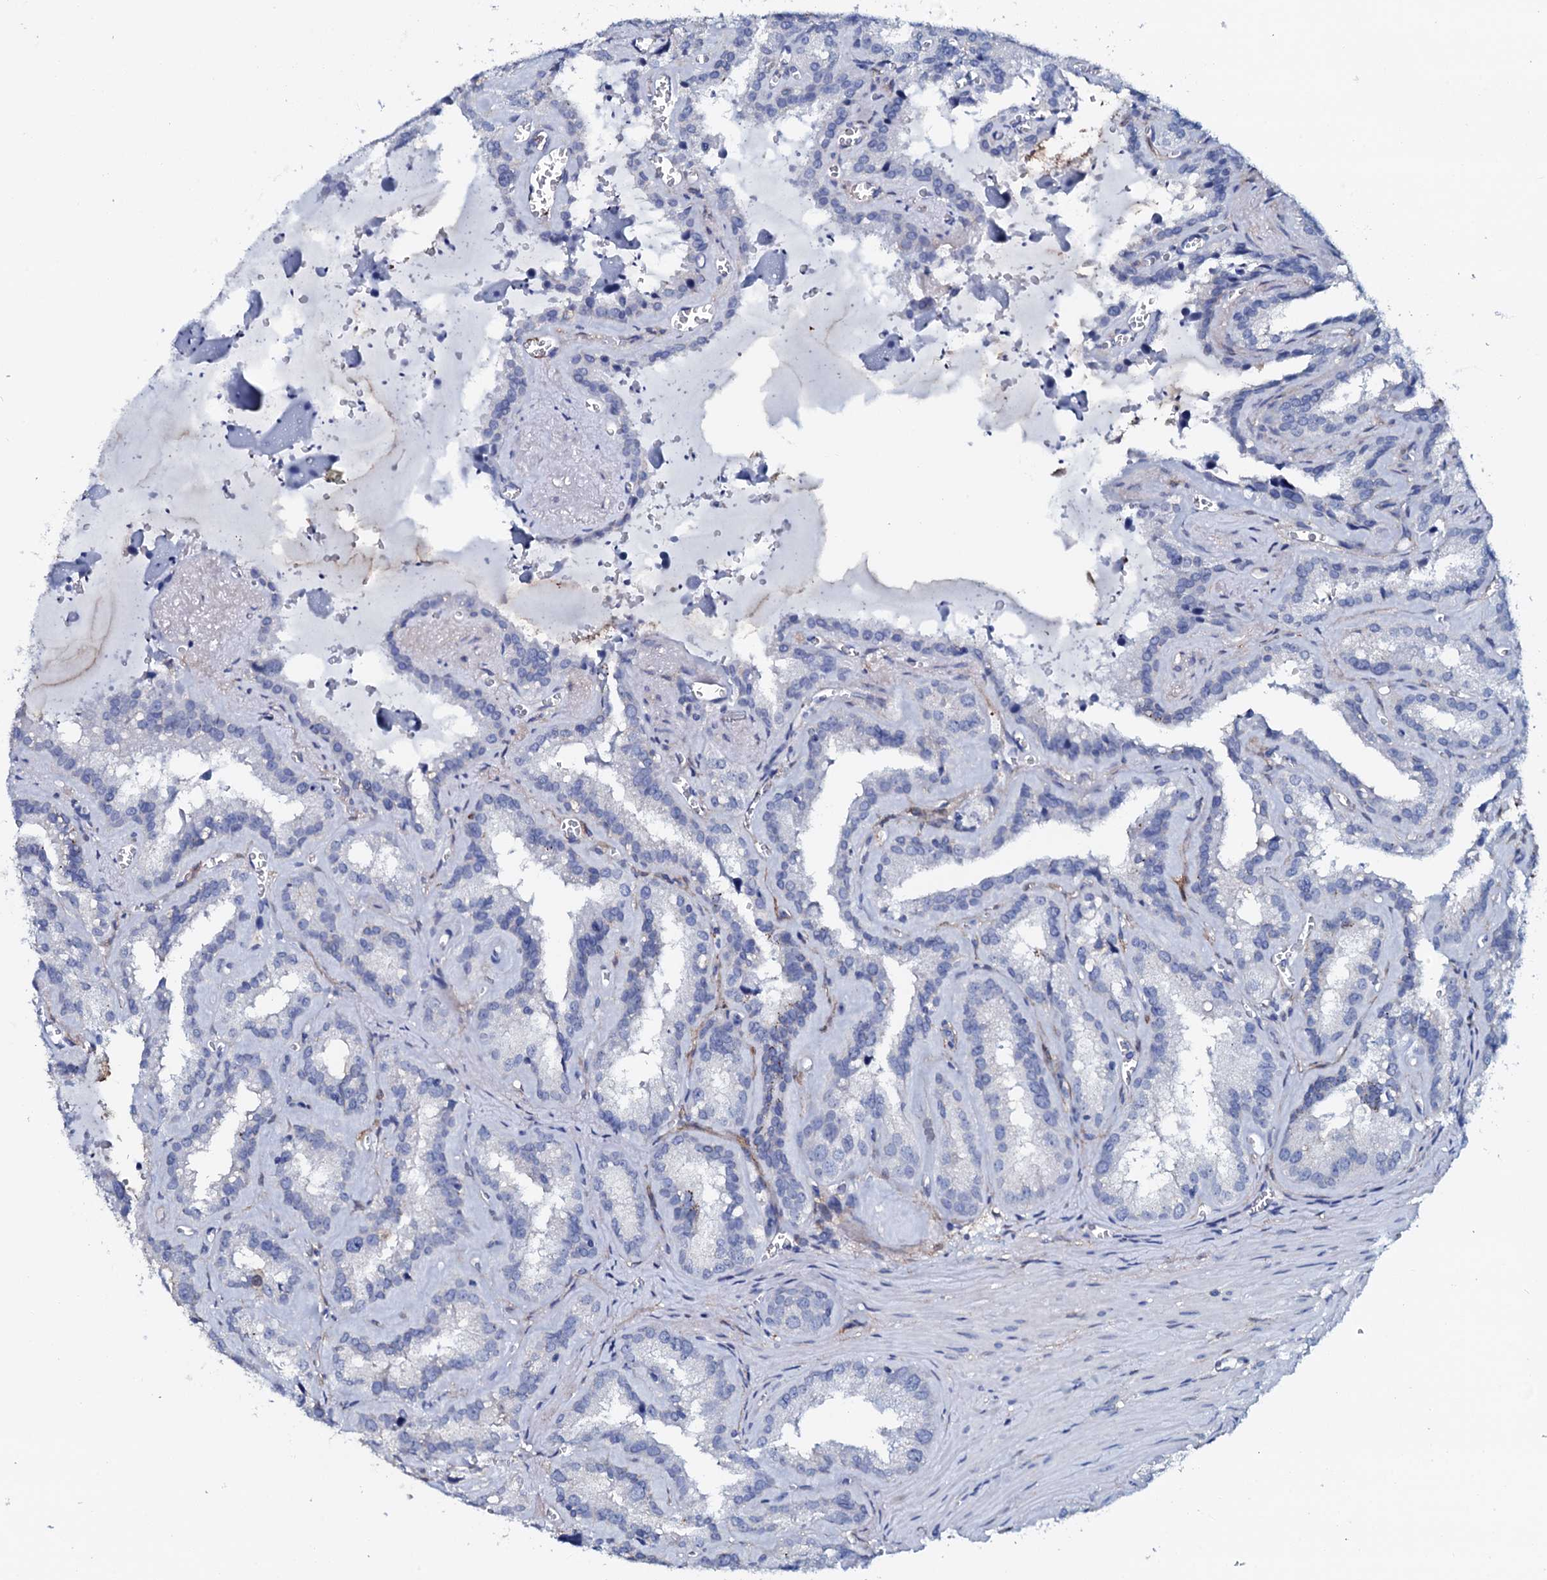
{"staining": {"intensity": "negative", "quantity": "none", "location": "none"}, "tissue": "seminal vesicle", "cell_type": "Glandular cells", "image_type": "normal", "snomed": [{"axis": "morphology", "description": "Normal tissue, NOS"}, {"axis": "topography", "description": "Prostate"}, {"axis": "topography", "description": "Seminal veicle"}], "caption": "Seminal vesicle was stained to show a protein in brown. There is no significant staining in glandular cells.", "gene": "AMER2", "patient": {"sex": "male", "age": 59}}